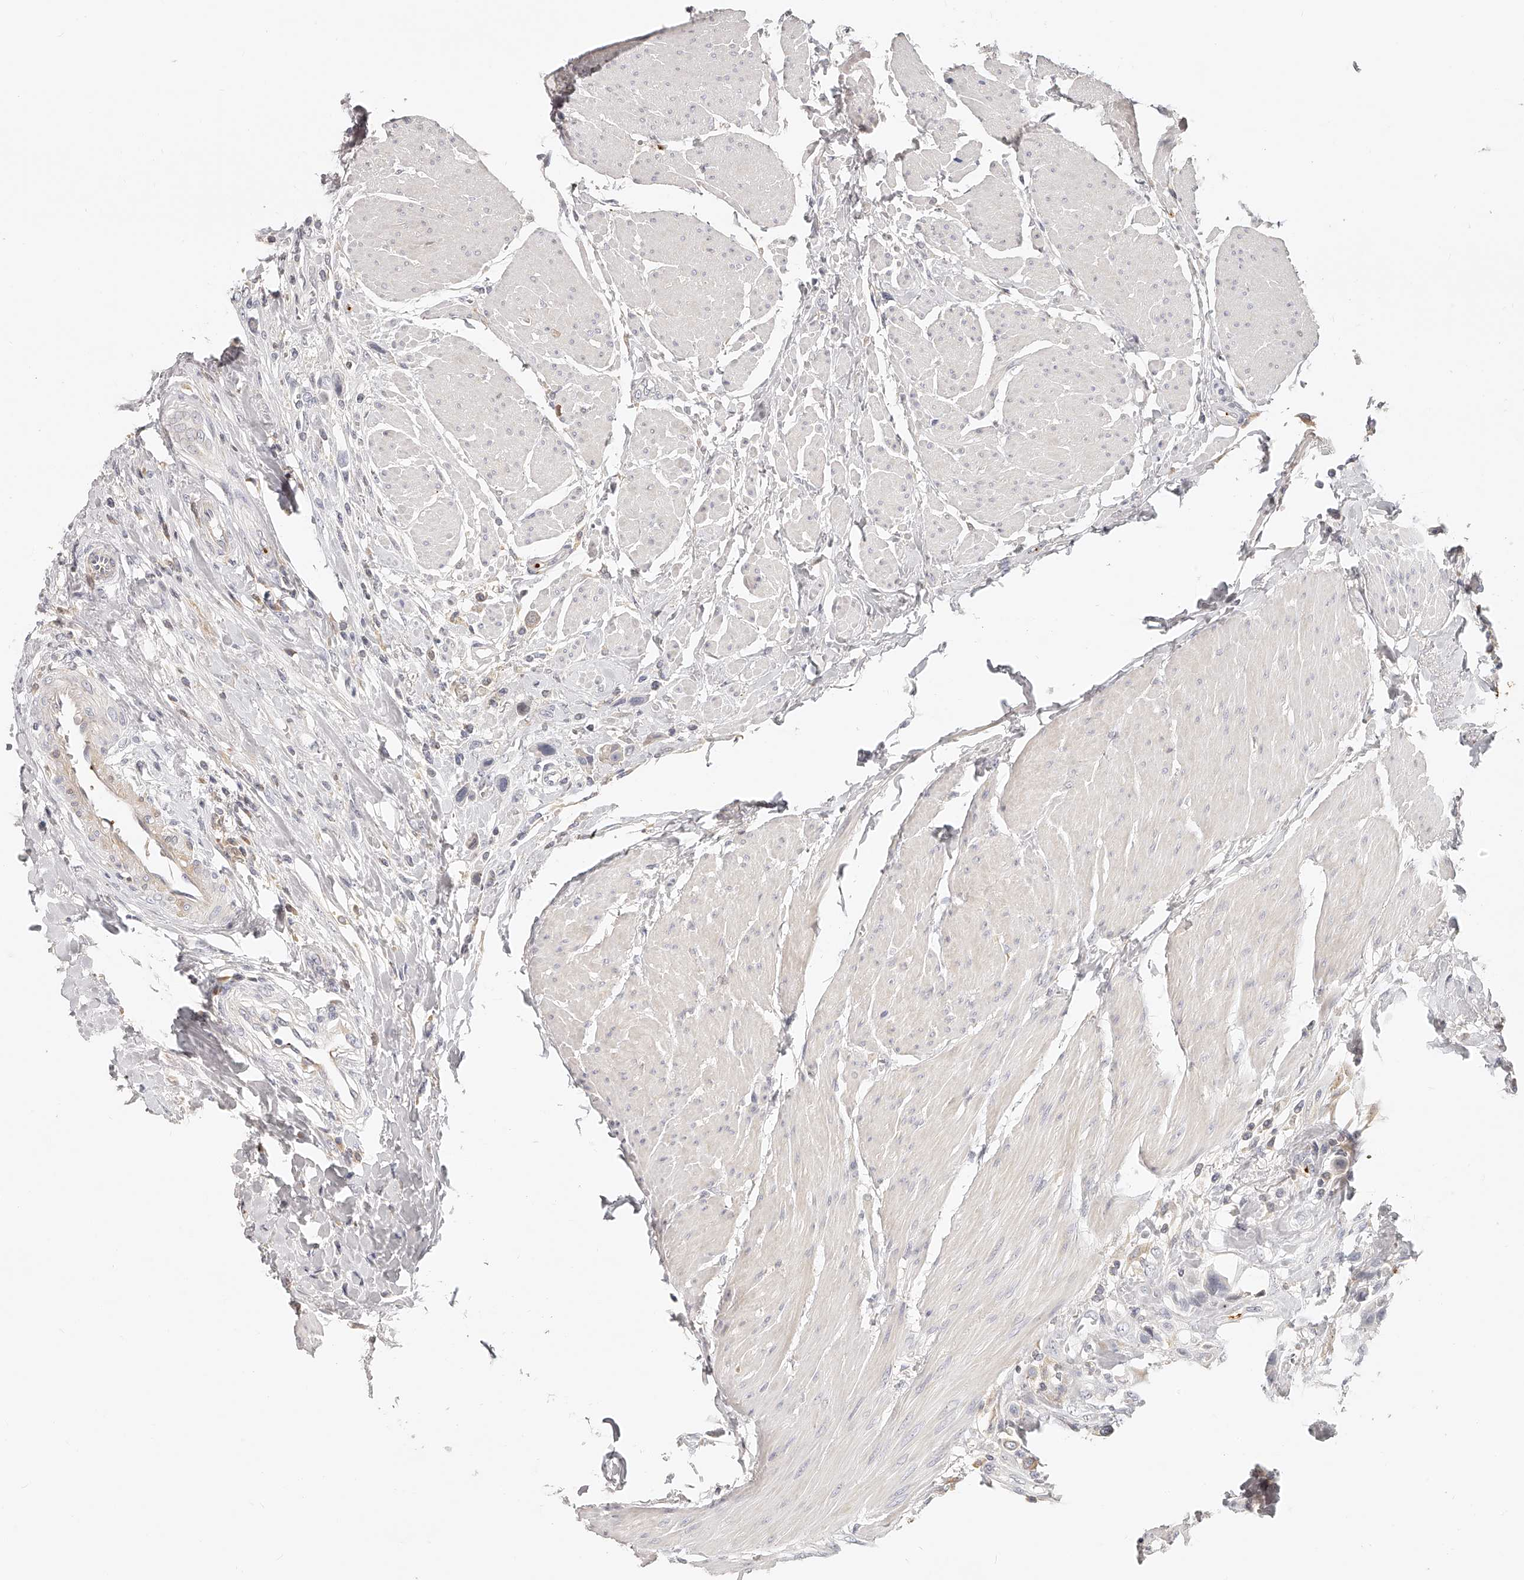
{"staining": {"intensity": "negative", "quantity": "none", "location": "none"}, "tissue": "urothelial cancer", "cell_type": "Tumor cells", "image_type": "cancer", "snomed": [{"axis": "morphology", "description": "Urothelial carcinoma, High grade"}, {"axis": "topography", "description": "Urinary bladder"}], "caption": "High magnification brightfield microscopy of high-grade urothelial carcinoma stained with DAB (3,3'-diaminobenzidine) (brown) and counterstained with hematoxylin (blue): tumor cells show no significant staining.", "gene": "ITGB3", "patient": {"sex": "male", "age": 50}}